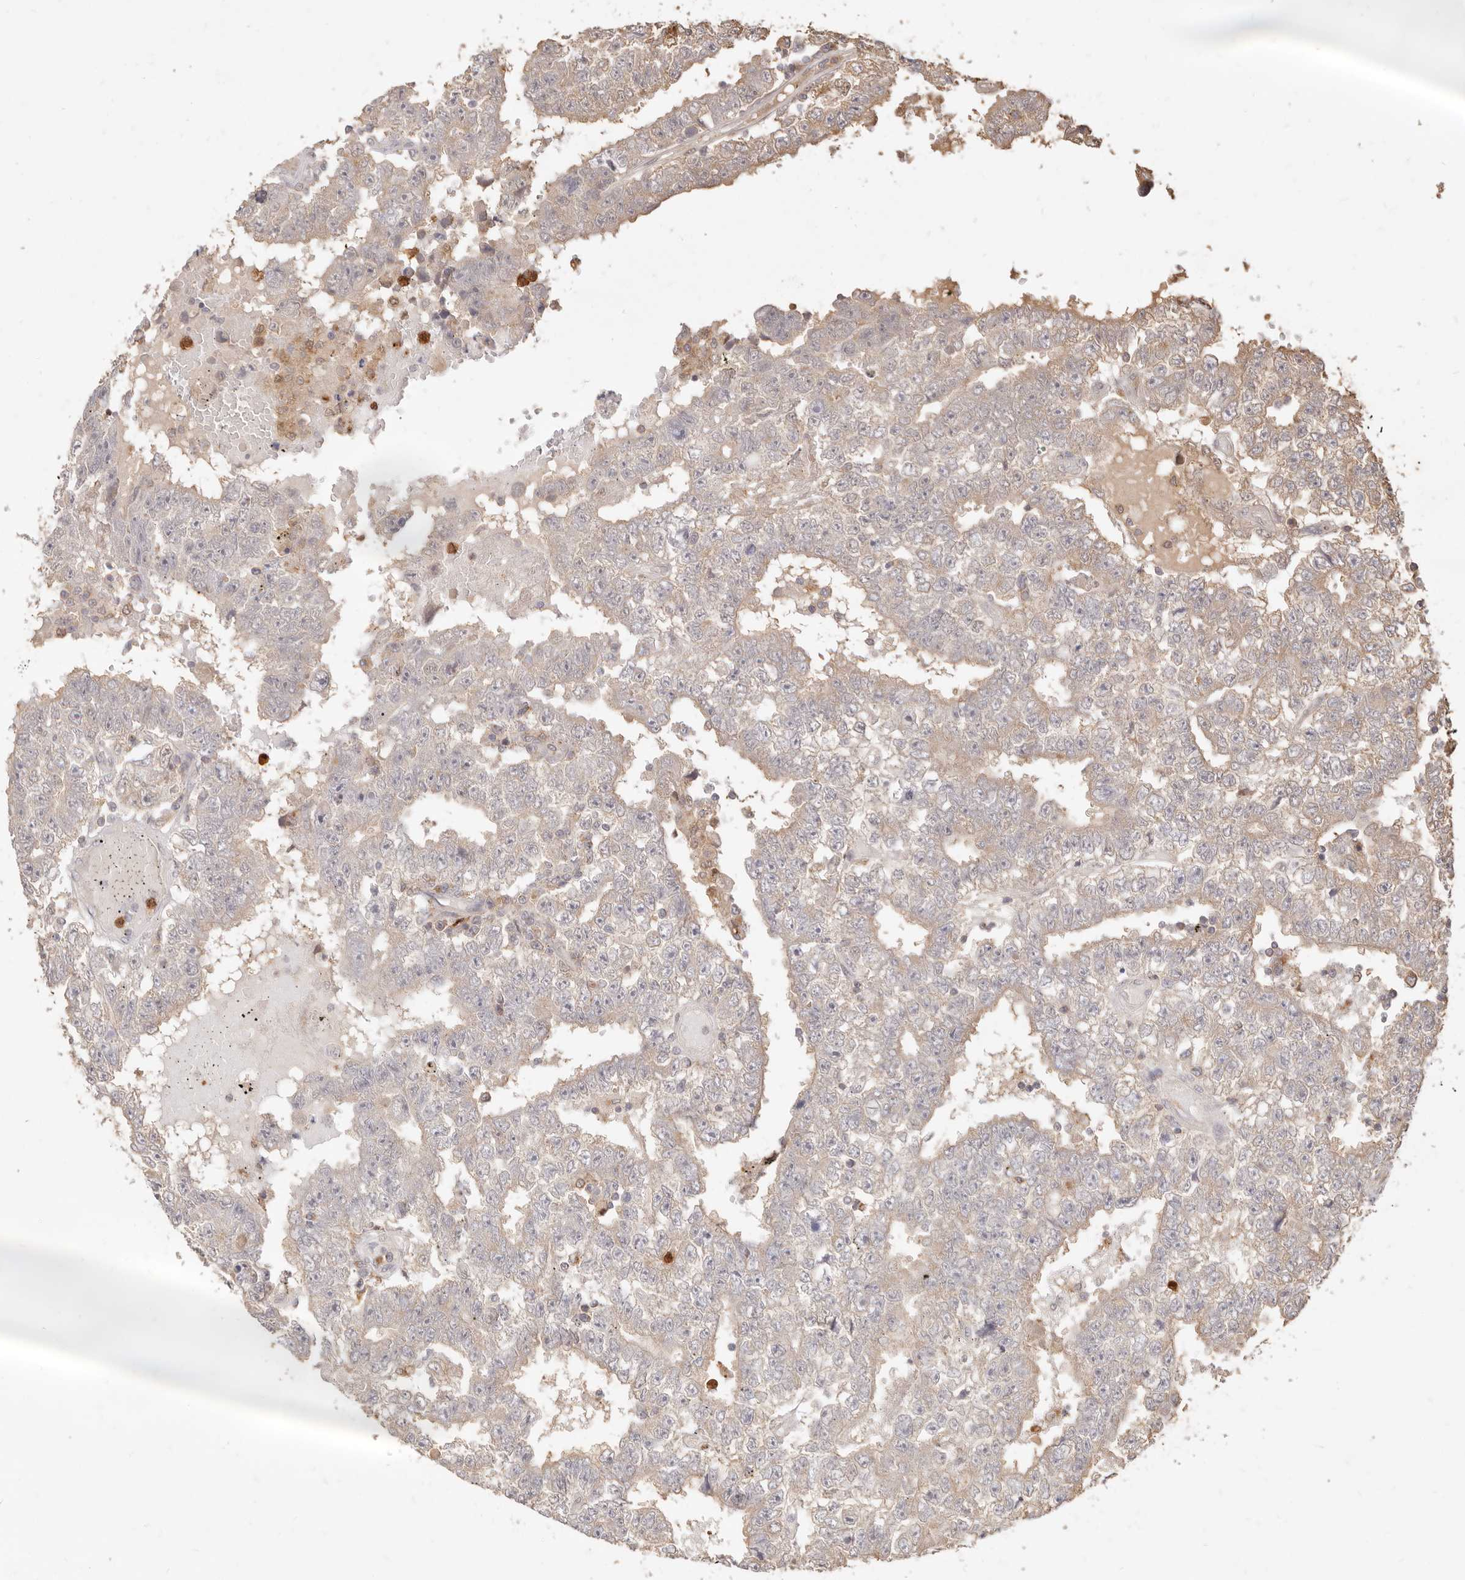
{"staining": {"intensity": "weak", "quantity": "25%-75%", "location": "cytoplasmic/membranous"}, "tissue": "testis cancer", "cell_type": "Tumor cells", "image_type": "cancer", "snomed": [{"axis": "morphology", "description": "Carcinoma, Embryonal, NOS"}, {"axis": "topography", "description": "Testis"}], "caption": "Immunohistochemistry micrograph of neoplastic tissue: testis cancer stained using immunohistochemistry shows low levels of weak protein expression localized specifically in the cytoplasmic/membranous of tumor cells, appearing as a cytoplasmic/membranous brown color.", "gene": "TMTC2", "patient": {"sex": "male", "age": 25}}